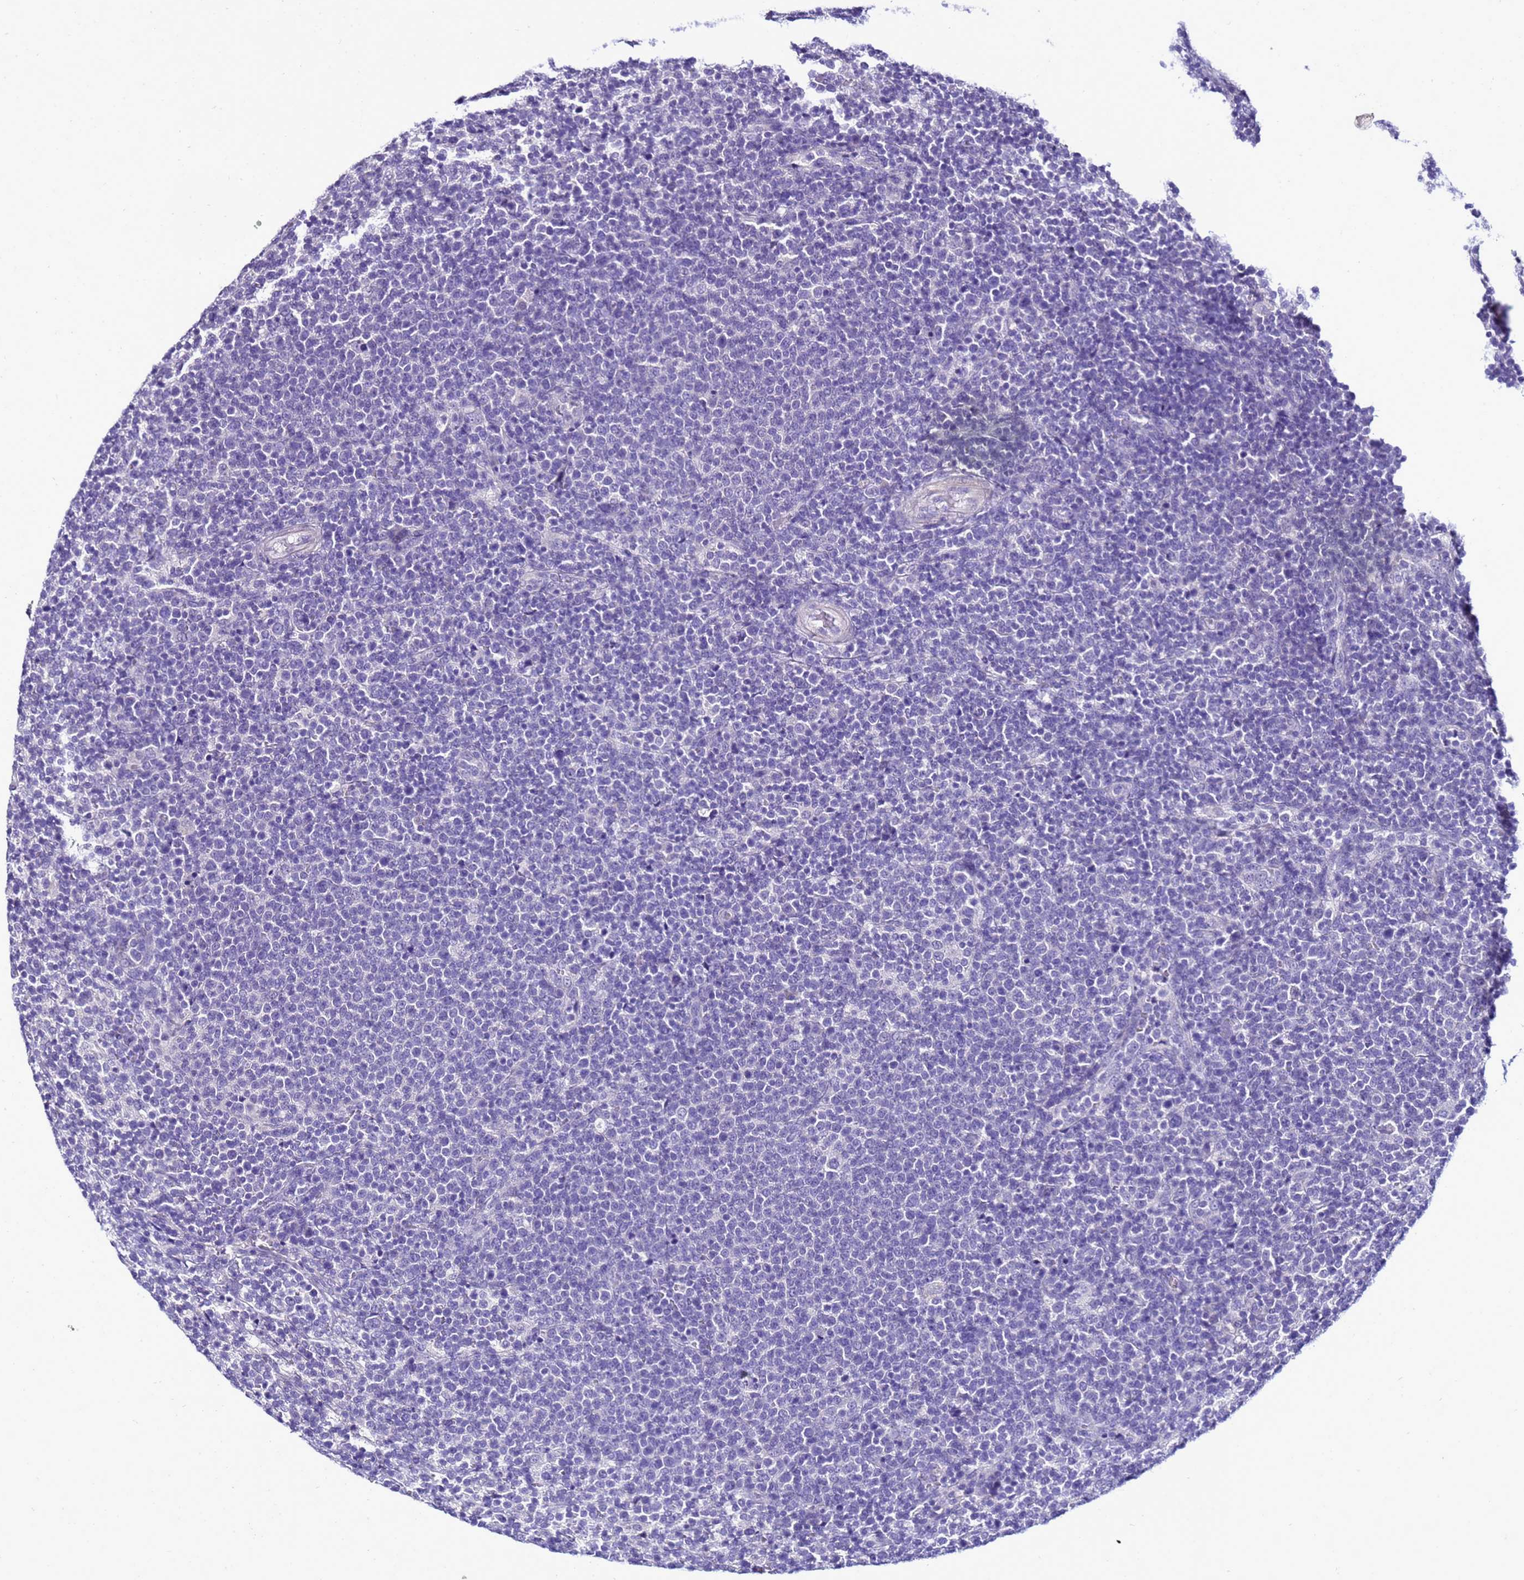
{"staining": {"intensity": "negative", "quantity": "none", "location": "none"}, "tissue": "lymphoma", "cell_type": "Tumor cells", "image_type": "cancer", "snomed": [{"axis": "morphology", "description": "Malignant lymphoma, non-Hodgkin's type, High grade"}, {"axis": "topography", "description": "Lymph node"}], "caption": "High power microscopy image of an immunohistochemistry (IHC) histopathology image of lymphoma, revealing no significant positivity in tumor cells.", "gene": "FAM166B", "patient": {"sex": "male", "age": 61}}